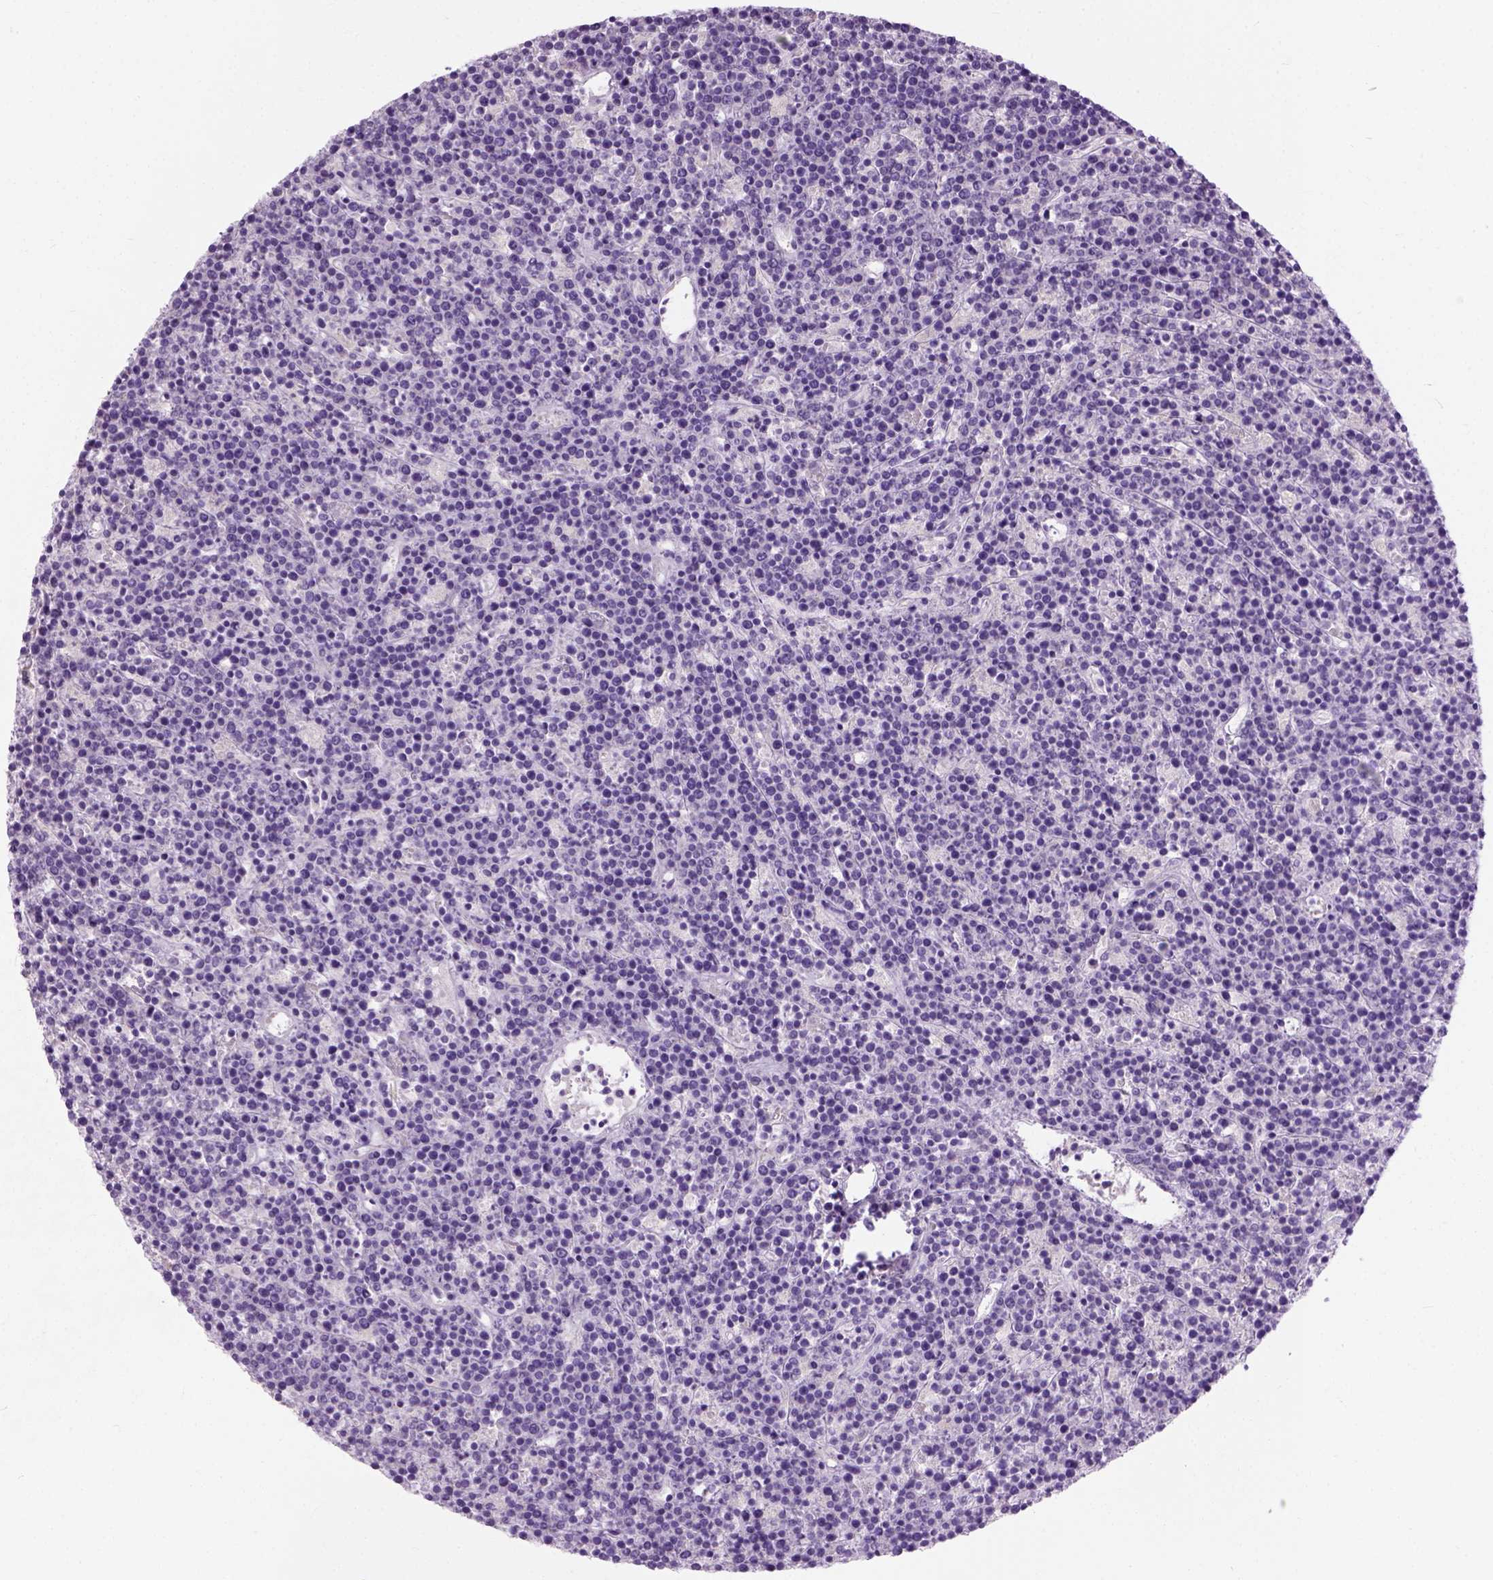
{"staining": {"intensity": "negative", "quantity": "none", "location": "none"}, "tissue": "lymphoma", "cell_type": "Tumor cells", "image_type": "cancer", "snomed": [{"axis": "morphology", "description": "Malignant lymphoma, non-Hodgkin's type, High grade"}, {"axis": "topography", "description": "Ovary"}], "caption": "The image demonstrates no significant staining in tumor cells of lymphoma. (Brightfield microscopy of DAB immunohistochemistry (IHC) at high magnification).", "gene": "TRIM72", "patient": {"sex": "female", "age": 56}}